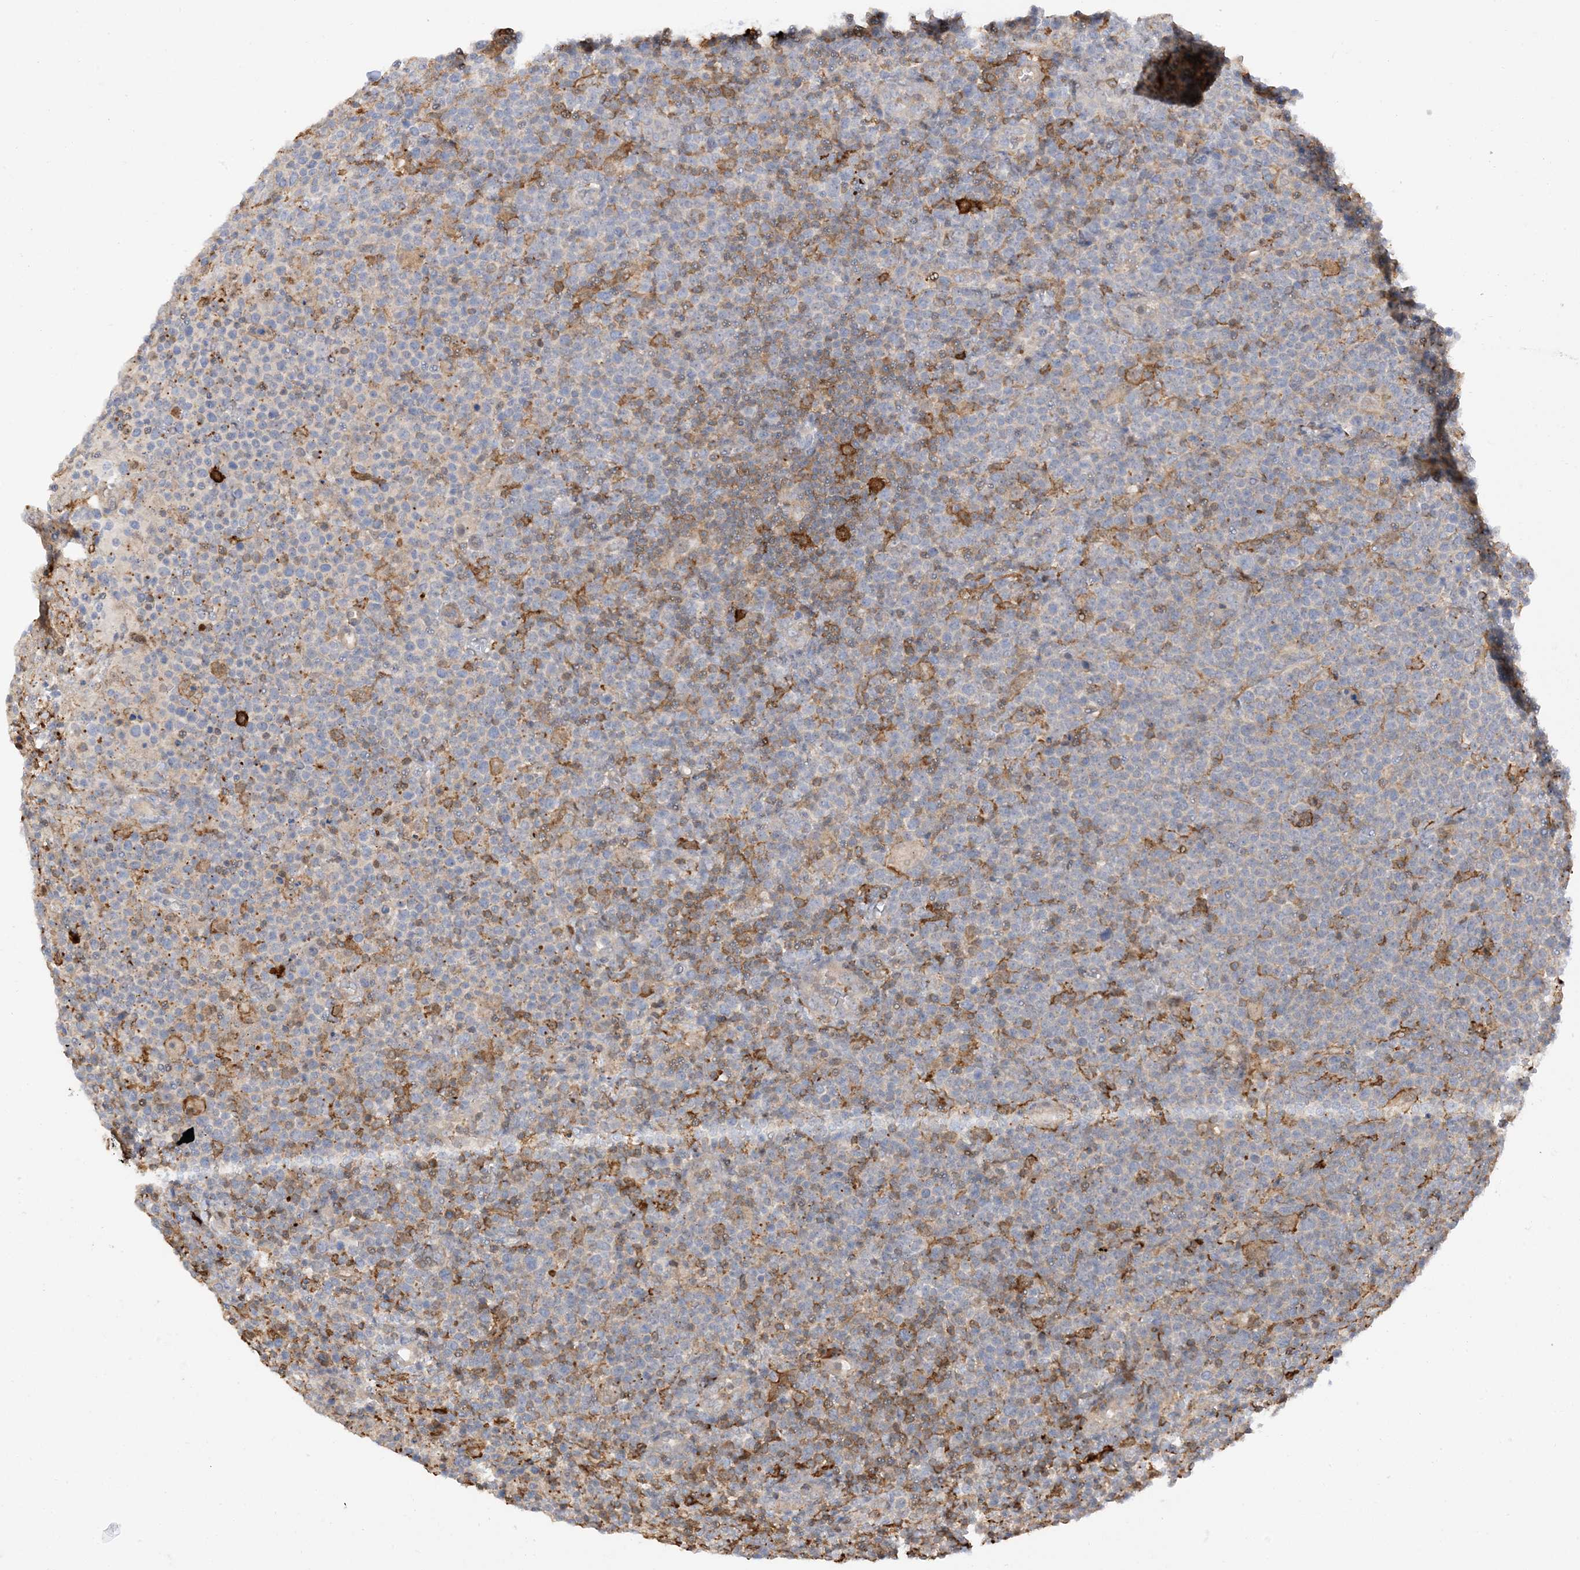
{"staining": {"intensity": "moderate", "quantity": "<25%", "location": "cytoplasmic/membranous"}, "tissue": "lymphoma", "cell_type": "Tumor cells", "image_type": "cancer", "snomed": [{"axis": "morphology", "description": "Malignant lymphoma, non-Hodgkin's type, High grade"}, {"axis": "topography", "description": "Lymph node"}], "caption": "A brown stain highlights moderate cytoplasmic/membranous positivity of a protein in malignant lymphoma, non-Hodgkin's type (high-grade) tumor cells.", "gene": "PHACTR2", "patient": {"sex": "male", "age": 61}}